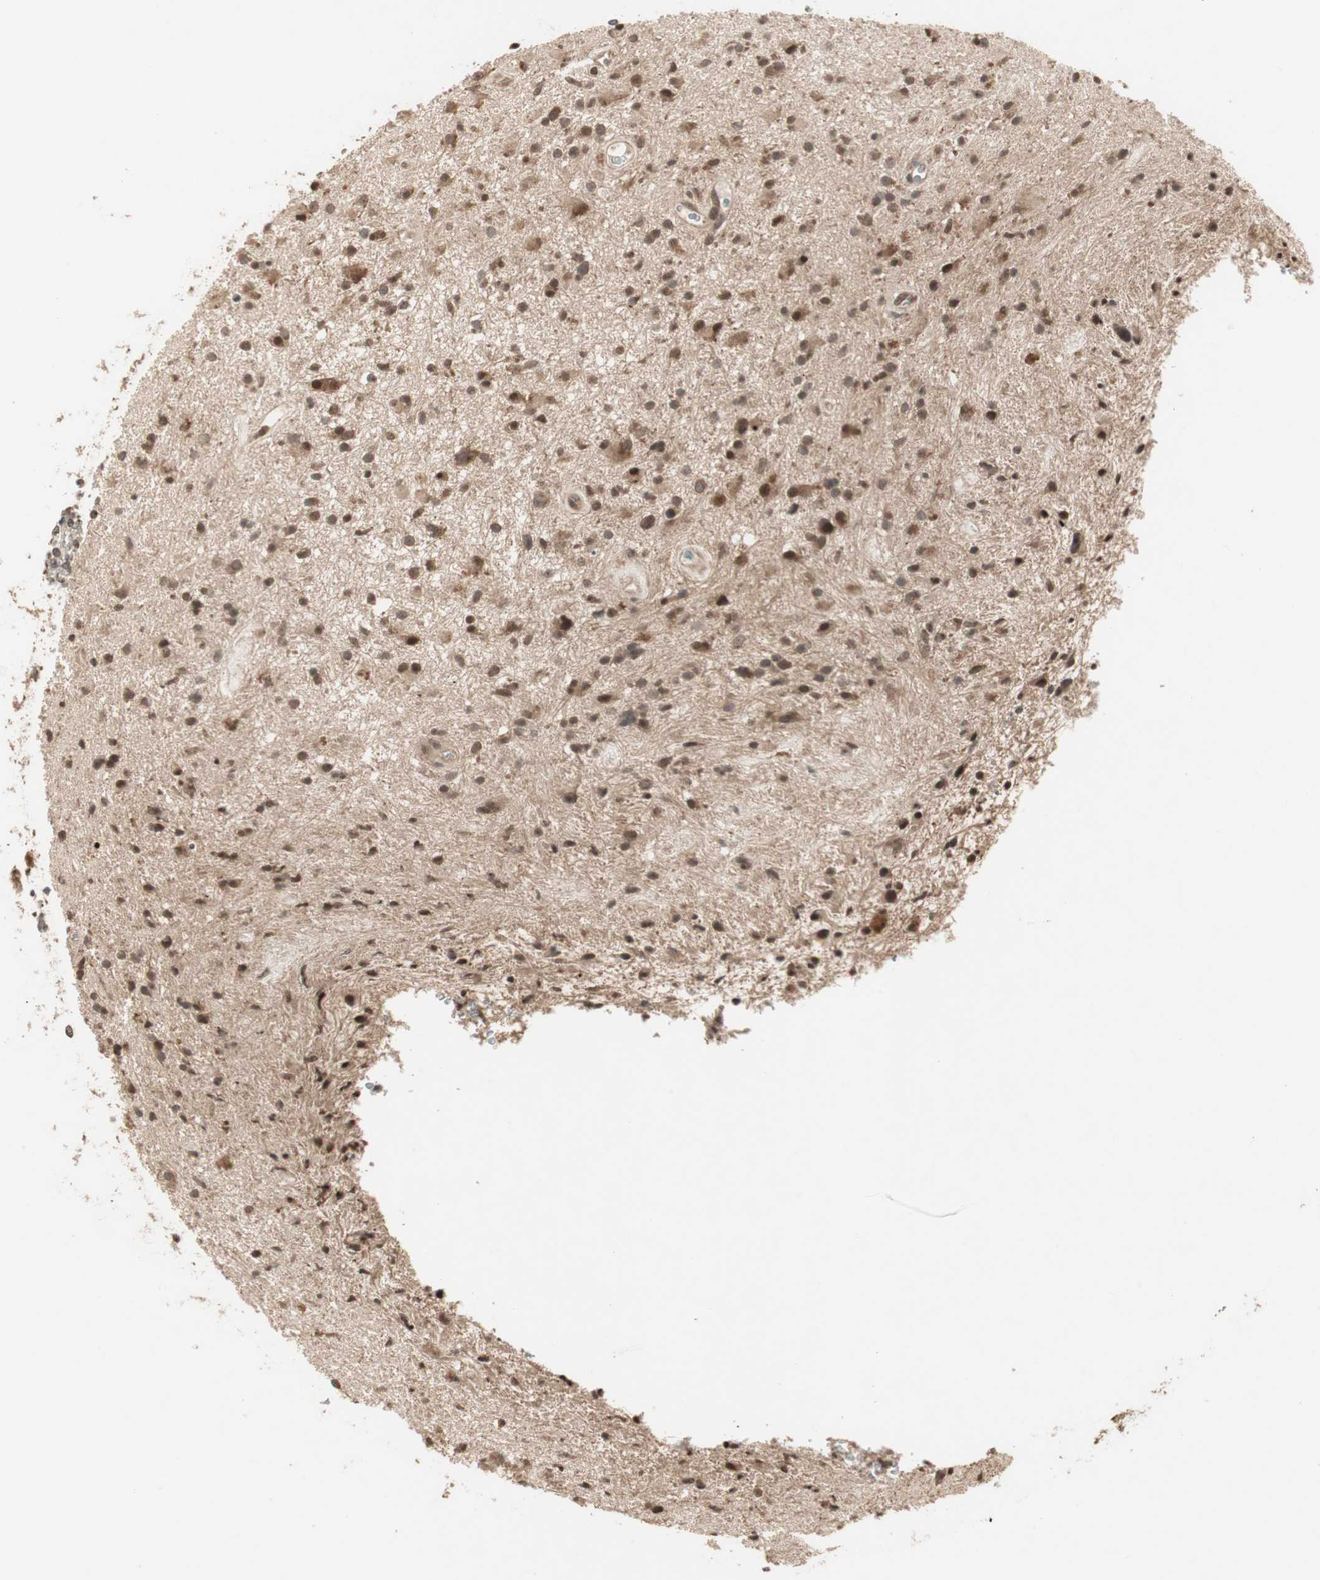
{"staining": {"intensity": "moderate", "quantity": ">75%", "location": "cytoplasmic/membranous,nuclear"}, "tissue": "glioma", "cell_type": "Tumor cells", "image_type": "cancer", "snomed": [{"axis": "morphology", "description": "Glioma, malignant, High grade"}, {"axis": "topography", "description": "Brain"}], "caption": "A brown stain shows moderate cytoplasmic/membranous and nuclear positivity of a protein in malignant high-grade glioma tumor cells.", "gene": "CSNK2B", "patient": {"sex": "male", "age": 33}}